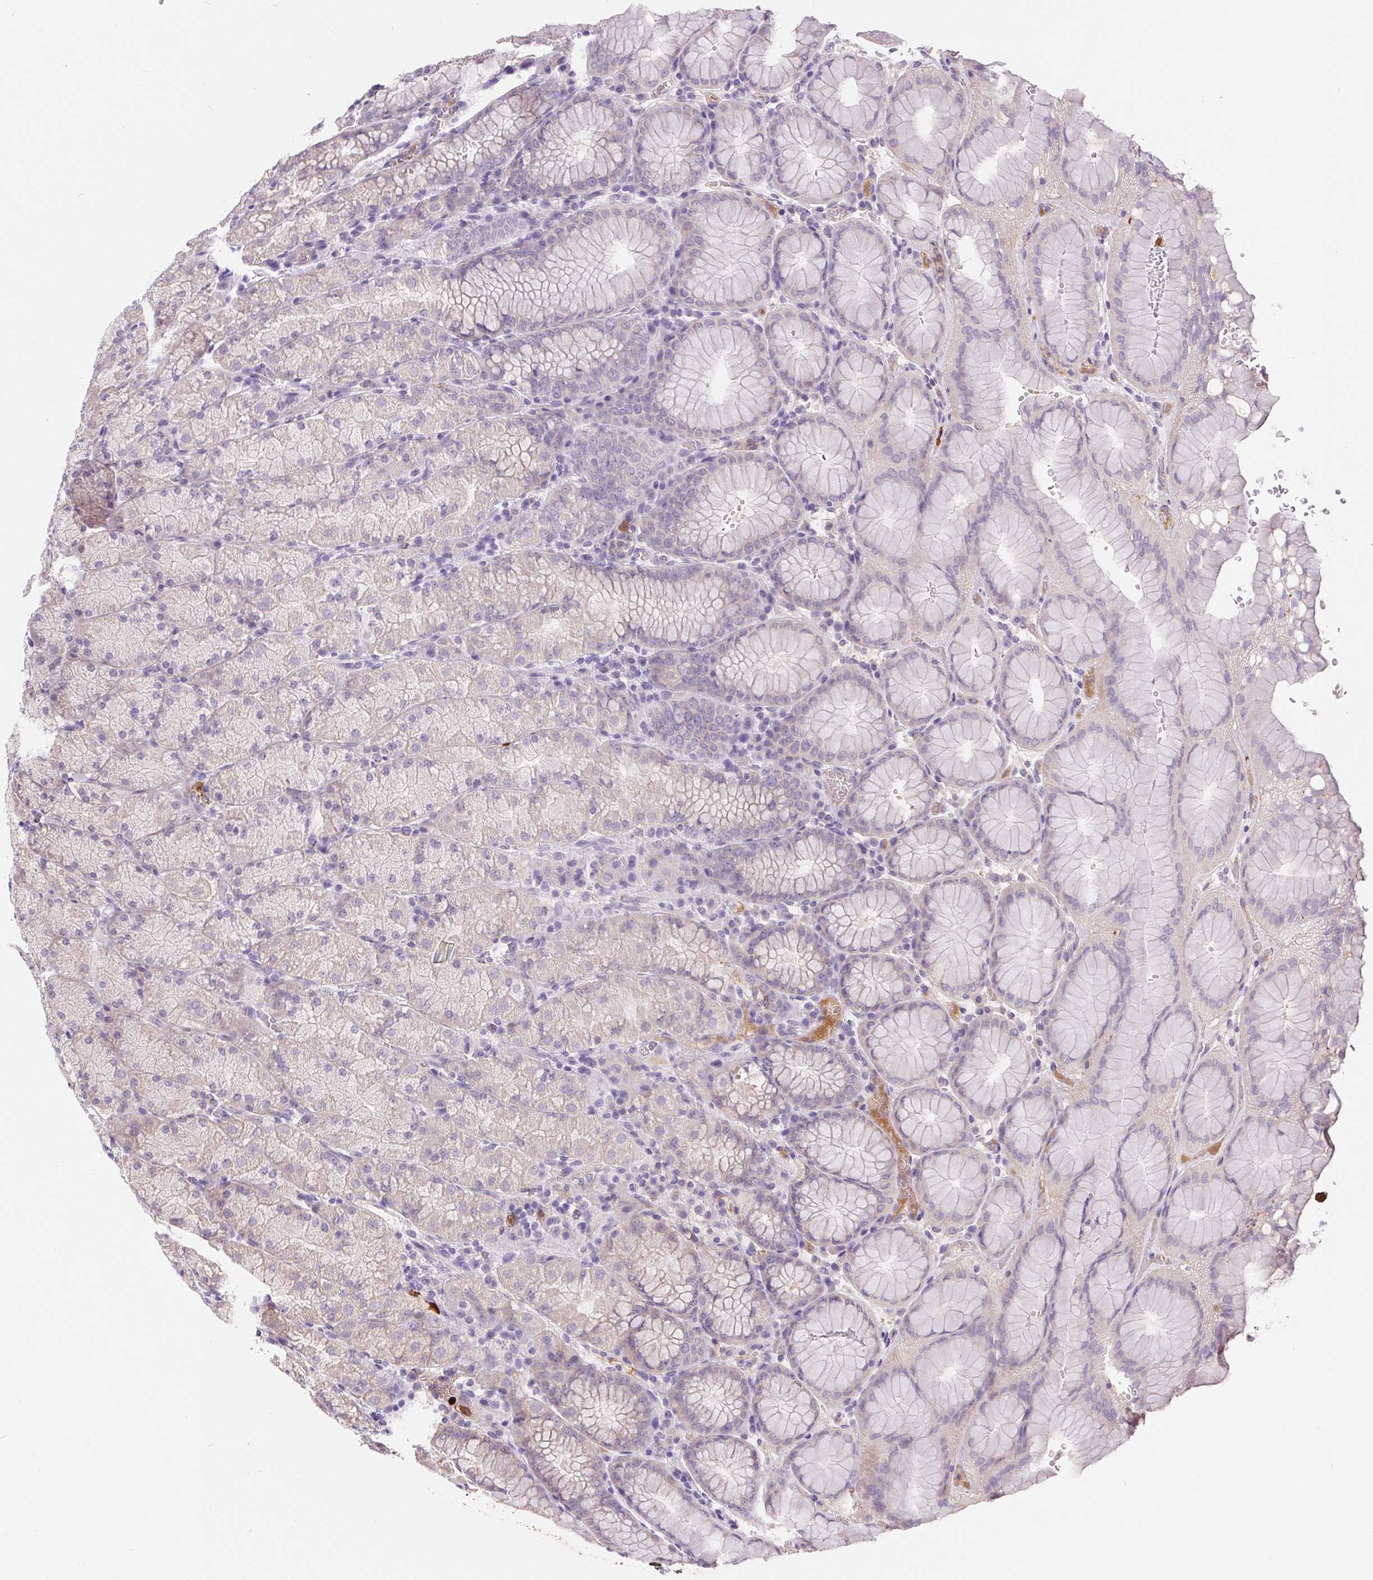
{"staining": {"intensity": "negative", "quantity": "none", "location": "none"}, "tissue": "stomach", "cell_type": "Glandular cells", "image_type": "normal", "snomed": [{"axis": "morphology", "description": "Normal tissue, NOS"}, {"axis": "topography", "description": "Stomach, upper"}, {"axis": "topography", "description": "Stomach"}], "caption": "Image shows no protein staining in glandular cells of benign stomach. (DAB immunohistochemistry, high magnification).", "gene": "ORM1", "patient": {"sex": "male", "age": 76}}